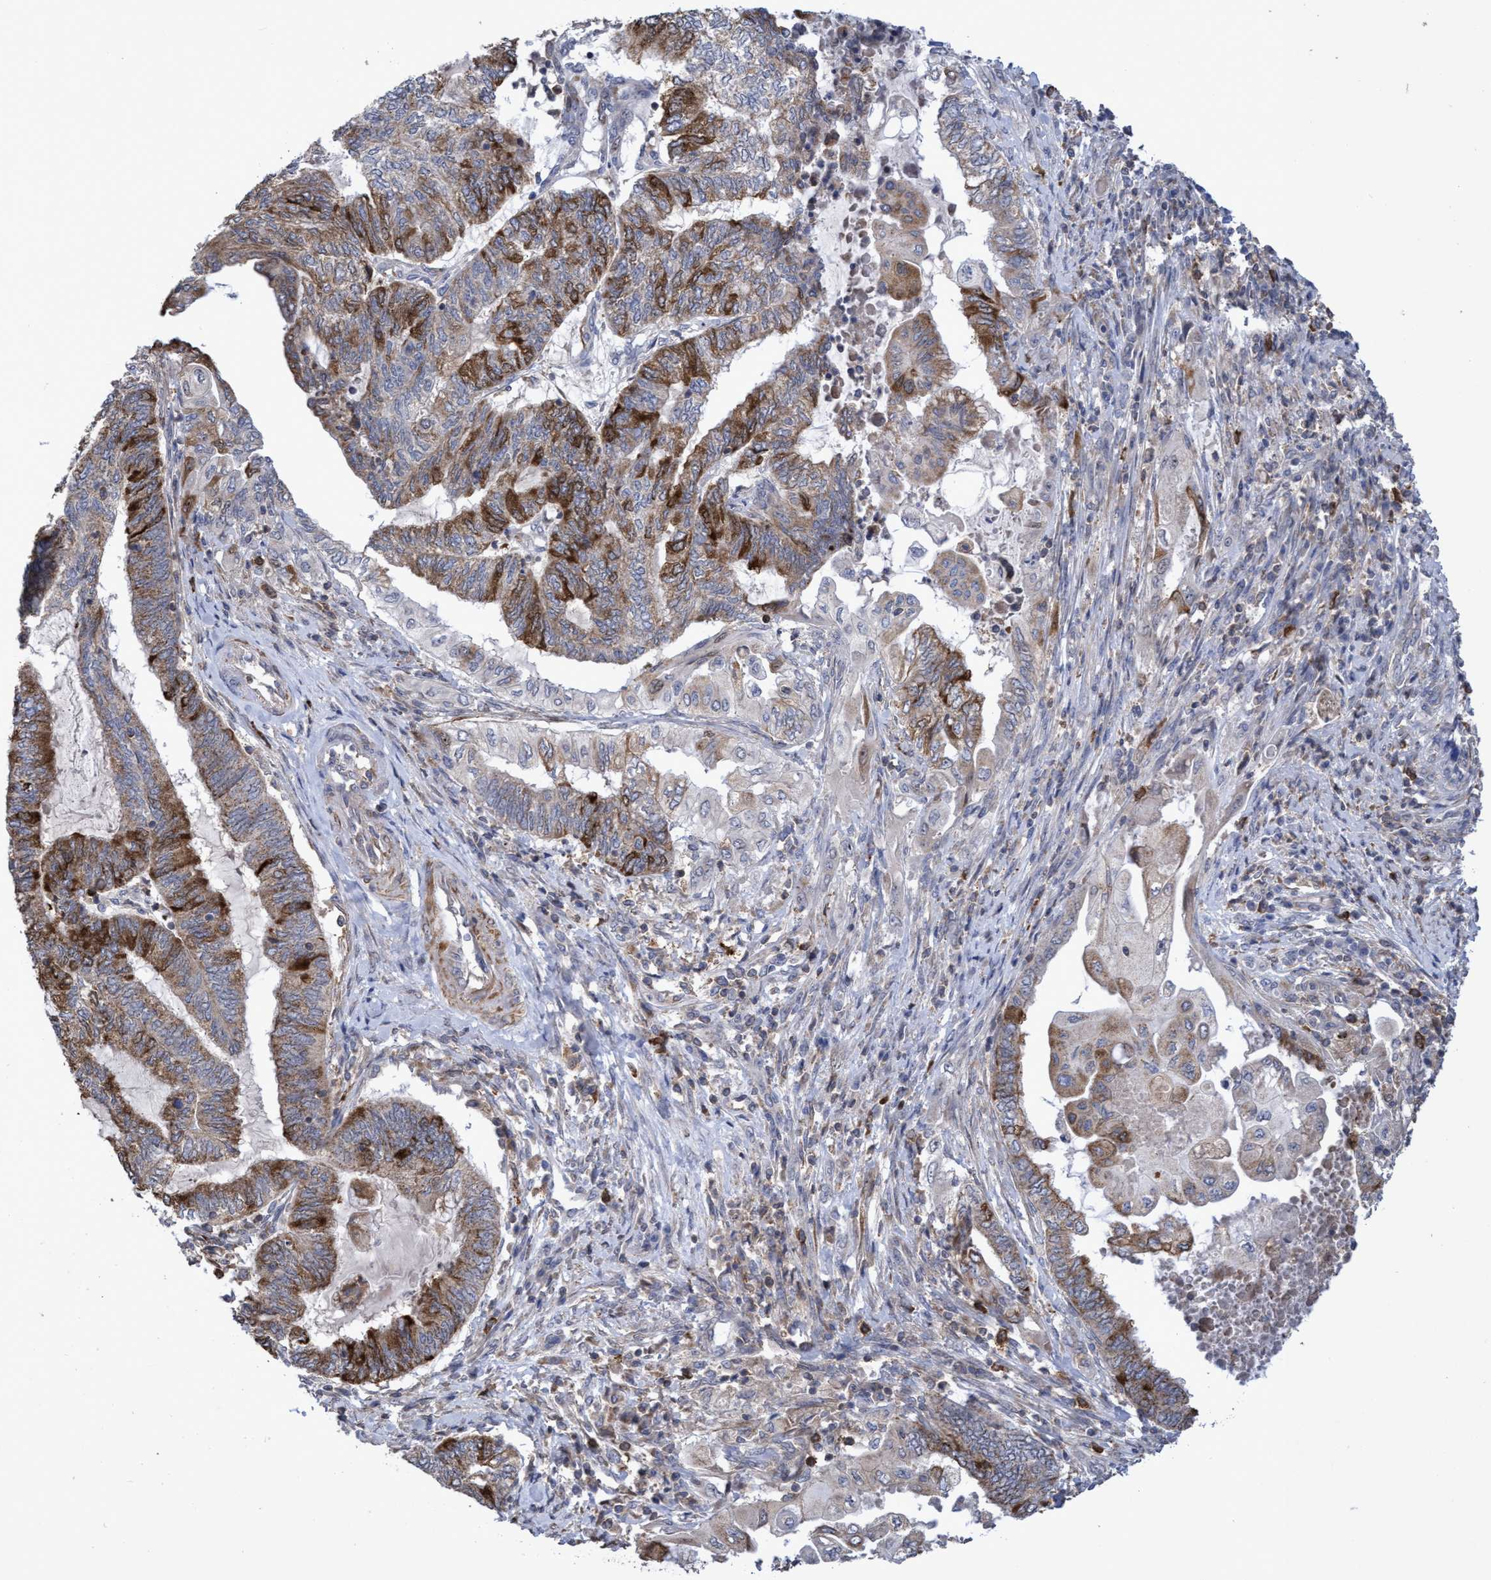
{"staining": {"intensity": "moderate", "quantity": "25%-75%", "location": "cytoplasmic/membranous"}, "tissue": "endometrial cancer", "cell_type": "Tumor cells", "image_type": "cancer", "snomed": [{"axis": "morphology", "description": "Adenocarcinoma, NOS"}, {"axis": "topography", "description": "Uterus"}, {"axis": "topography", "description": "Endometrium"}], "caption": "Tumor cells demonstrate medium levels of moderate cytoplasmic/membranous positivity in about 25%-75% of cells in endometrial adenocarcinoma. The staining was performed using DAB (3,3'-diaminobenzidine) to visualize the protein expression in brown, while the nuclei were stained in blue with hematoxylin (Magnification: 20x).", "gene": "SLBP", "patient": {"sex": "female", "age": 70}}